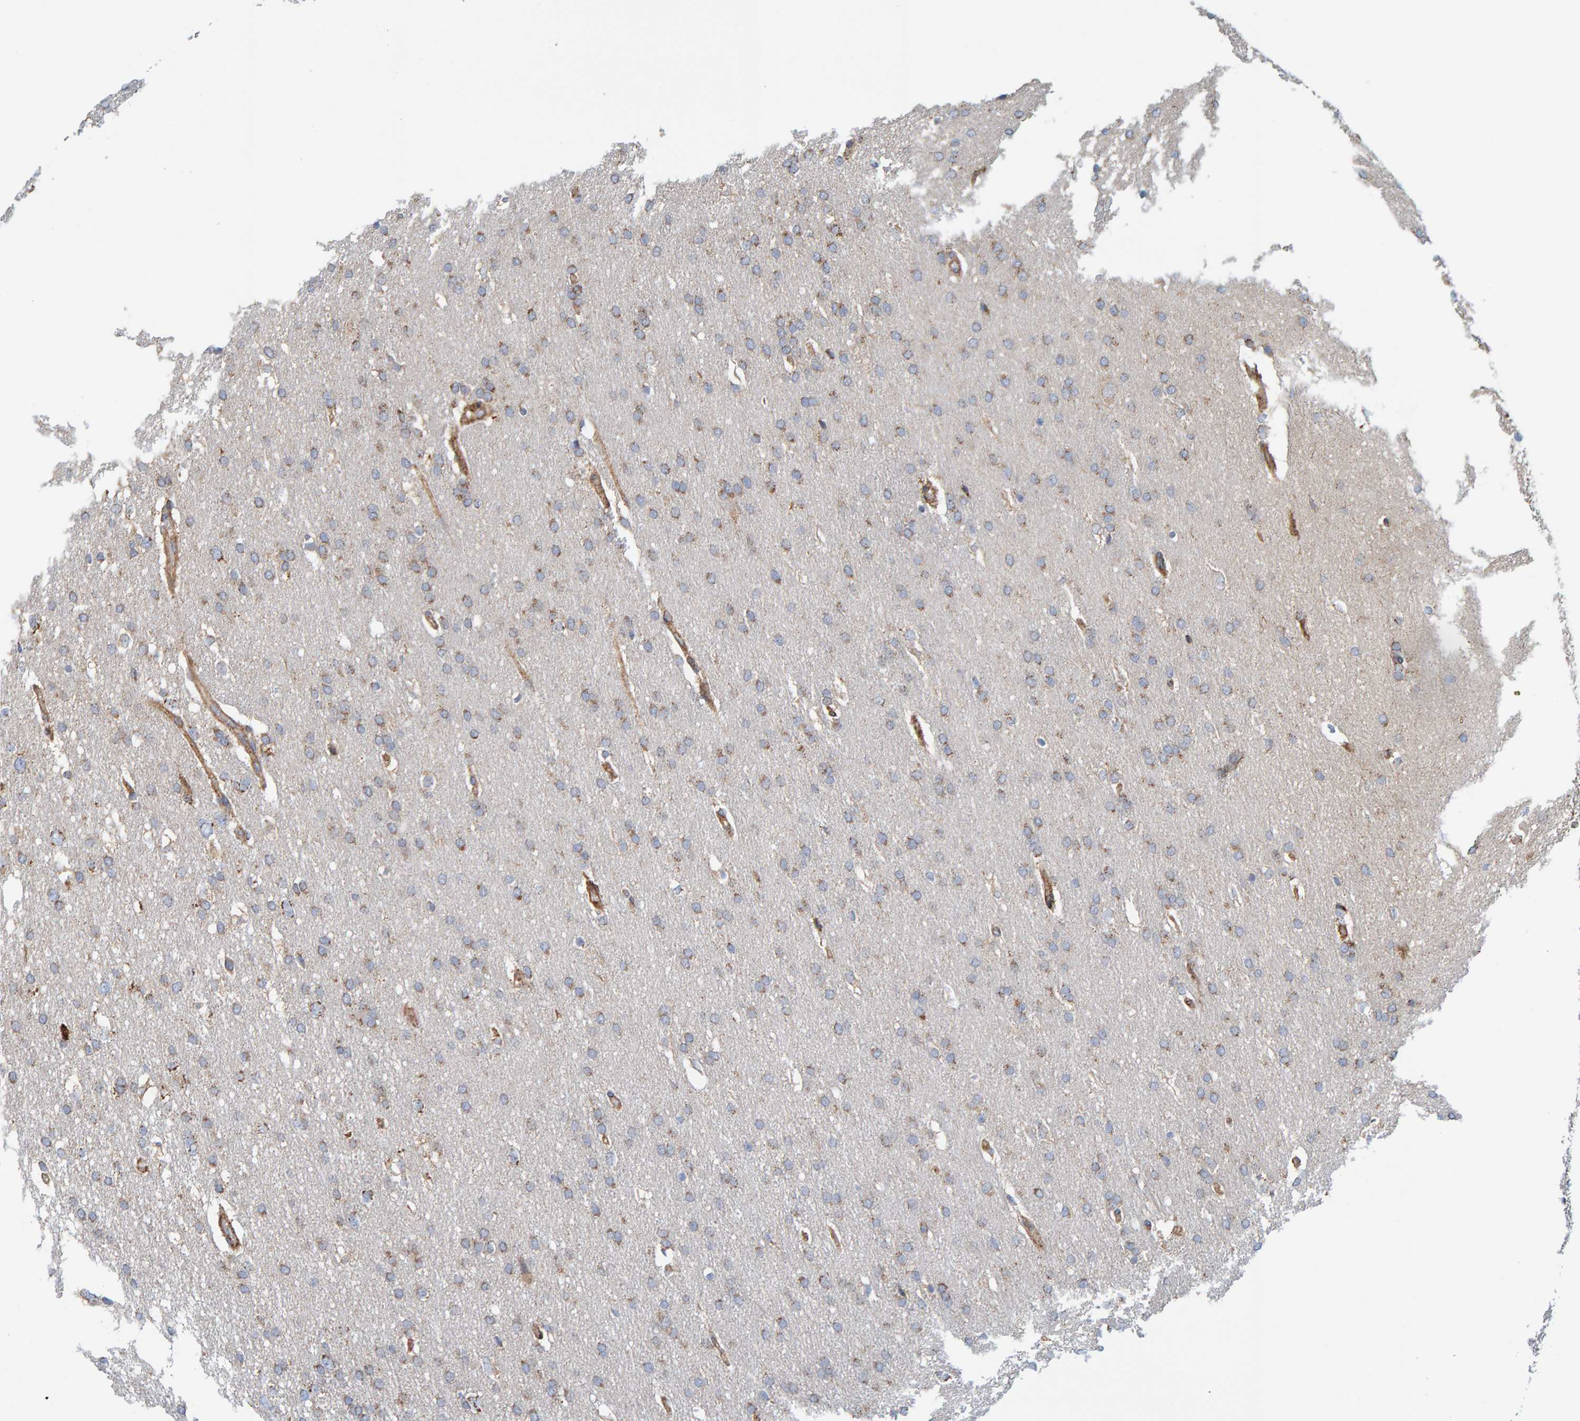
{"staining": {"intensity": "moderate", "quantity": ">75%", "location": "cytoplasmic/membranous"}, "tissue": "glioma", "cell_type": "Tumor cells", "image_type": "cancer", "snomed": [{"axis": "morphology", "description": "Glioma, malignant, Low grade"}, {"axis": "topography", "description": "Brain"}], "caption": "High-magnification brightfield microscopy of malignant glioma (low-grade) stained with DAB (3,3'-diaminobenzidine) (brown) and counterstained with hematoxylin (blue). tumor cells exhibit moderate cytoplasmic/membranous expression is appreciated in about>75% of cells.", "gene": "MRPL45", "patient": {"sex": "female", "age": 37}}